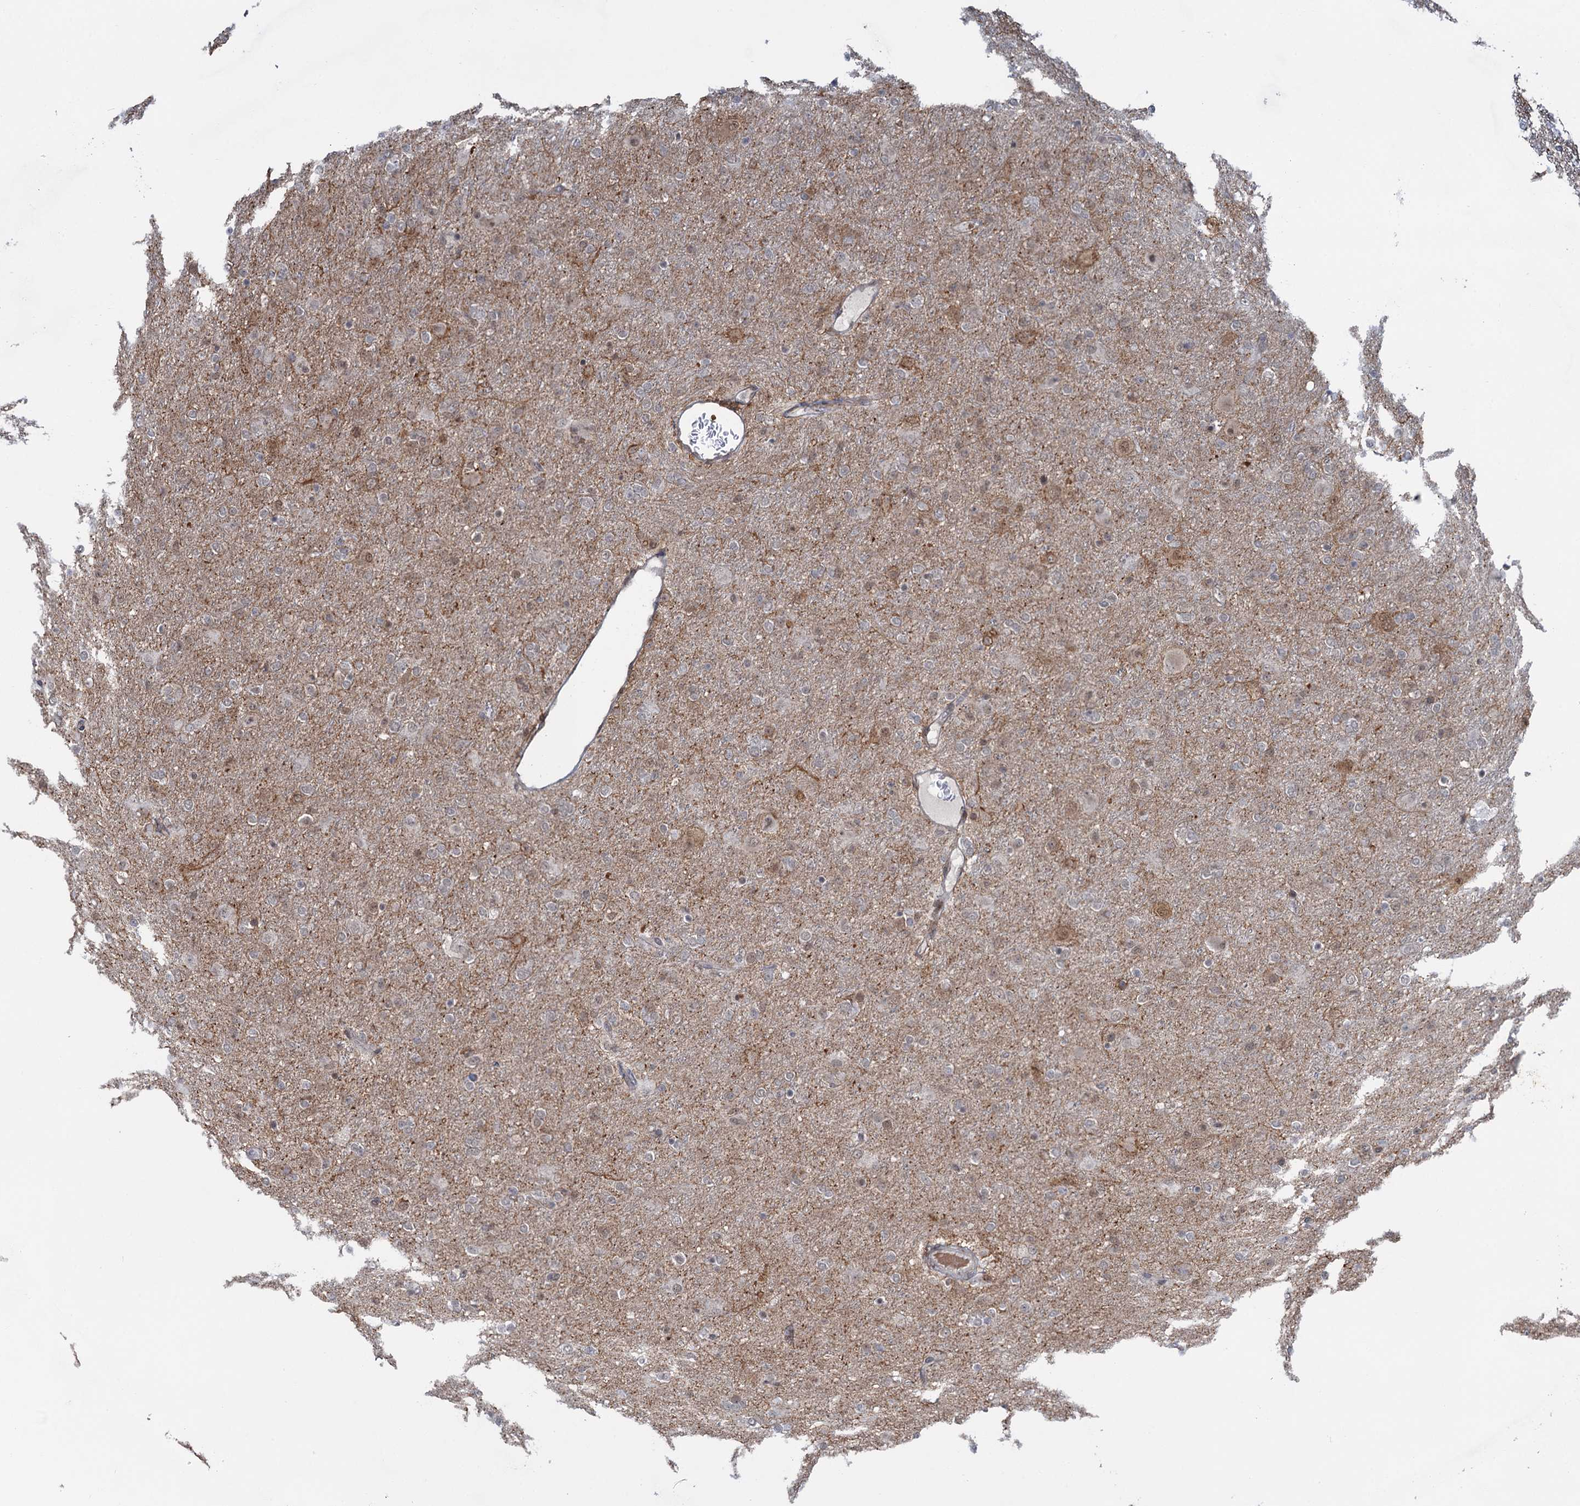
{"staining": {"intensity": "negative", "quantity": "none", "location": "none"}, "tissue": "glioma", "cell_type": "Tumor cells", "image_type": "cancer", "snomed": [{"axis": "morphology", "description": "Glioma, malignant, Low grade"}, {"axis": "topography", "description": "Brain"}], "caption": "This is an IHC histopathology image of human malignant glioma (low-grade). There is no staining in tumor cells.", "gene": "ZNF609", "patient": {"sex": "male", "age": 65}}